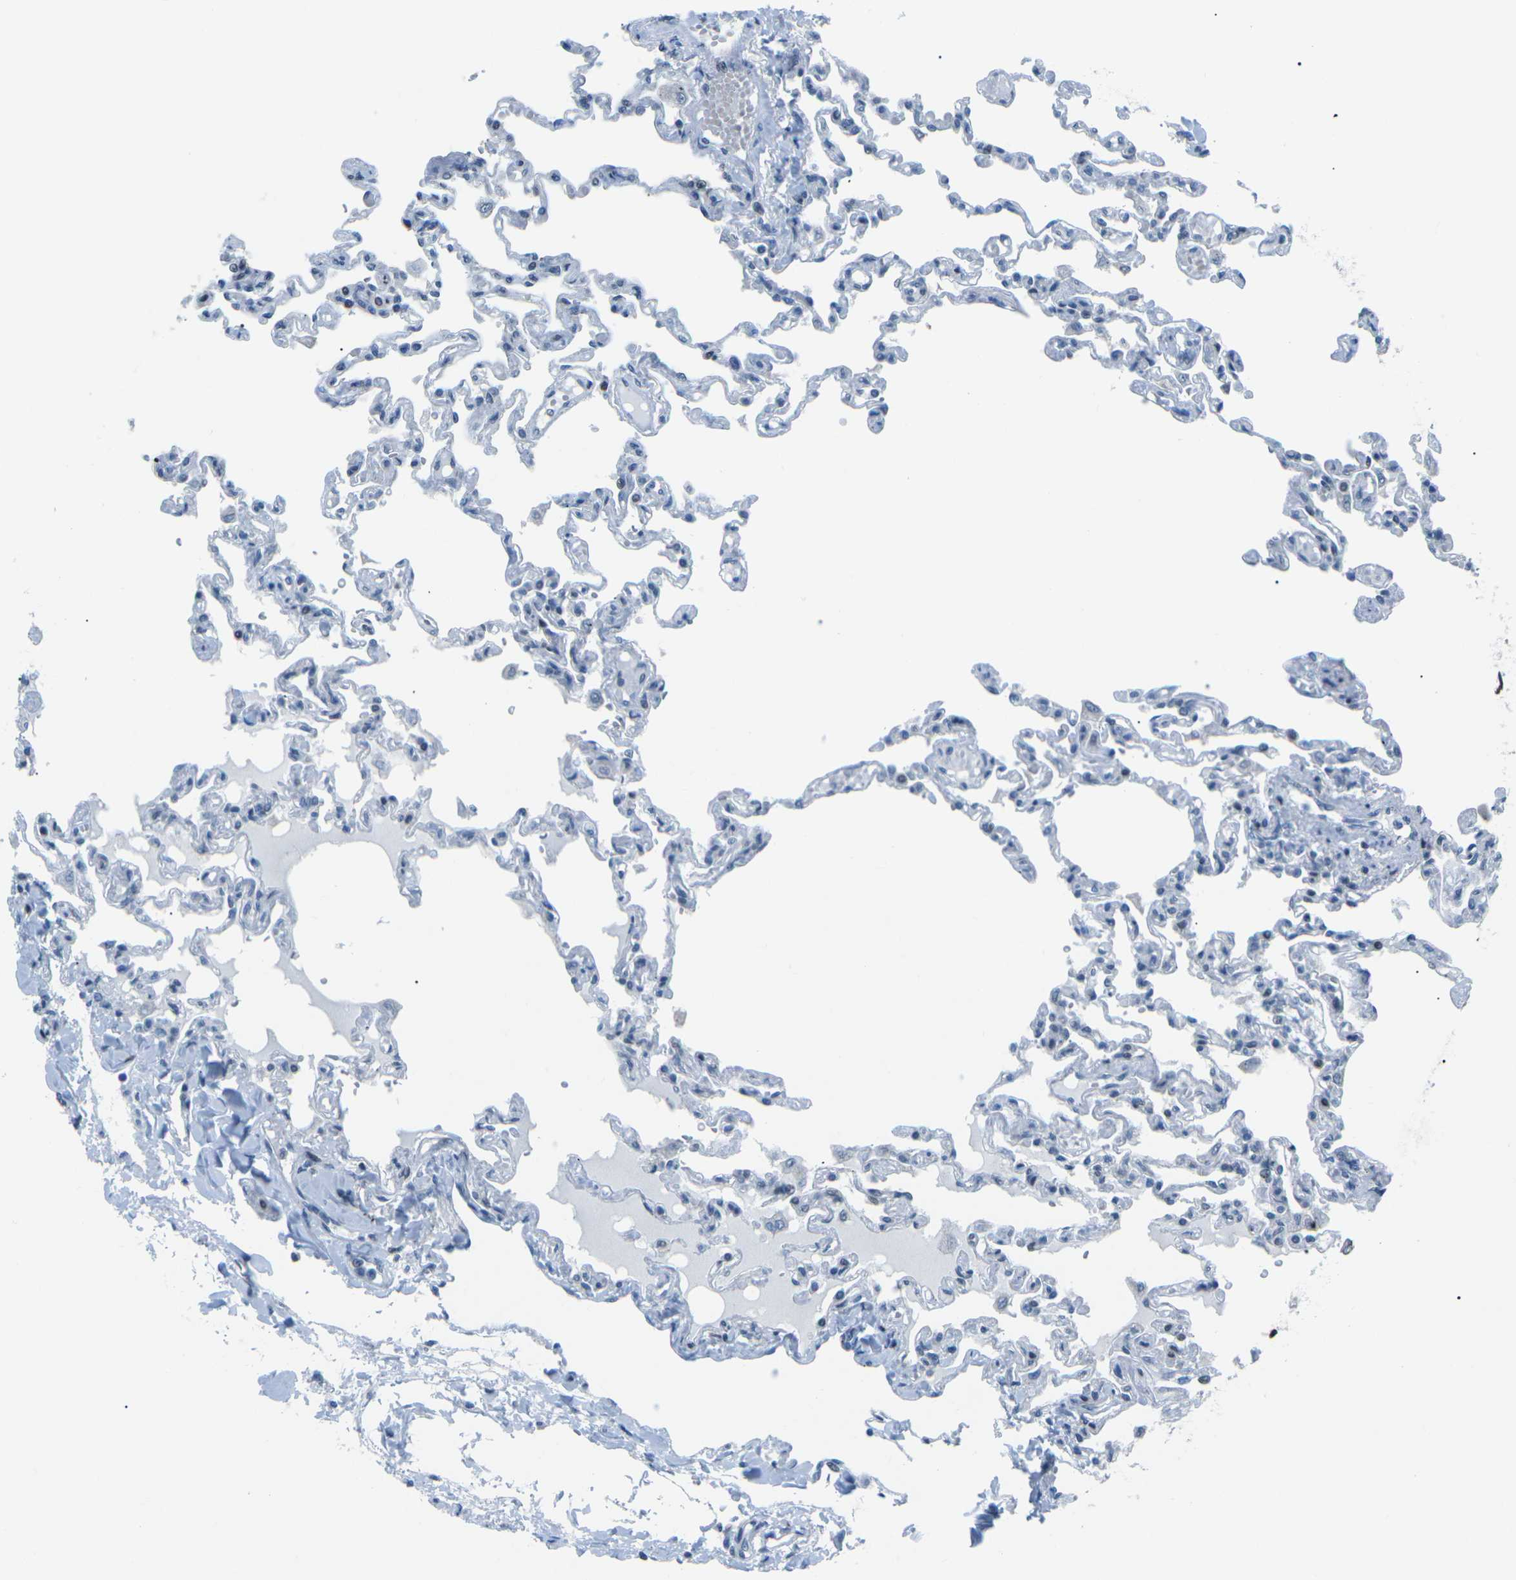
{"staining": {"intensity": "negative", "quantity": "none", "location": "none"}, "tissue": "lung", "cell_type": "Alveolar cells", "image_type": "normal", "snomed": [{"axis": "morphology", "description": "Normal tissue, NOS"}, {"axis": "topography", "description": "Lung"}], "caption": "Protein analysis of benign lung shows no significant positivity in alveolar cells. The staining is performed using DAB (3,3'-diaminobenzidine) brown chromogen with nuclei counter-stained in using hematoxylin.", "gene": "MBNL1", "patient": {"sex": "male", "age": 21}}